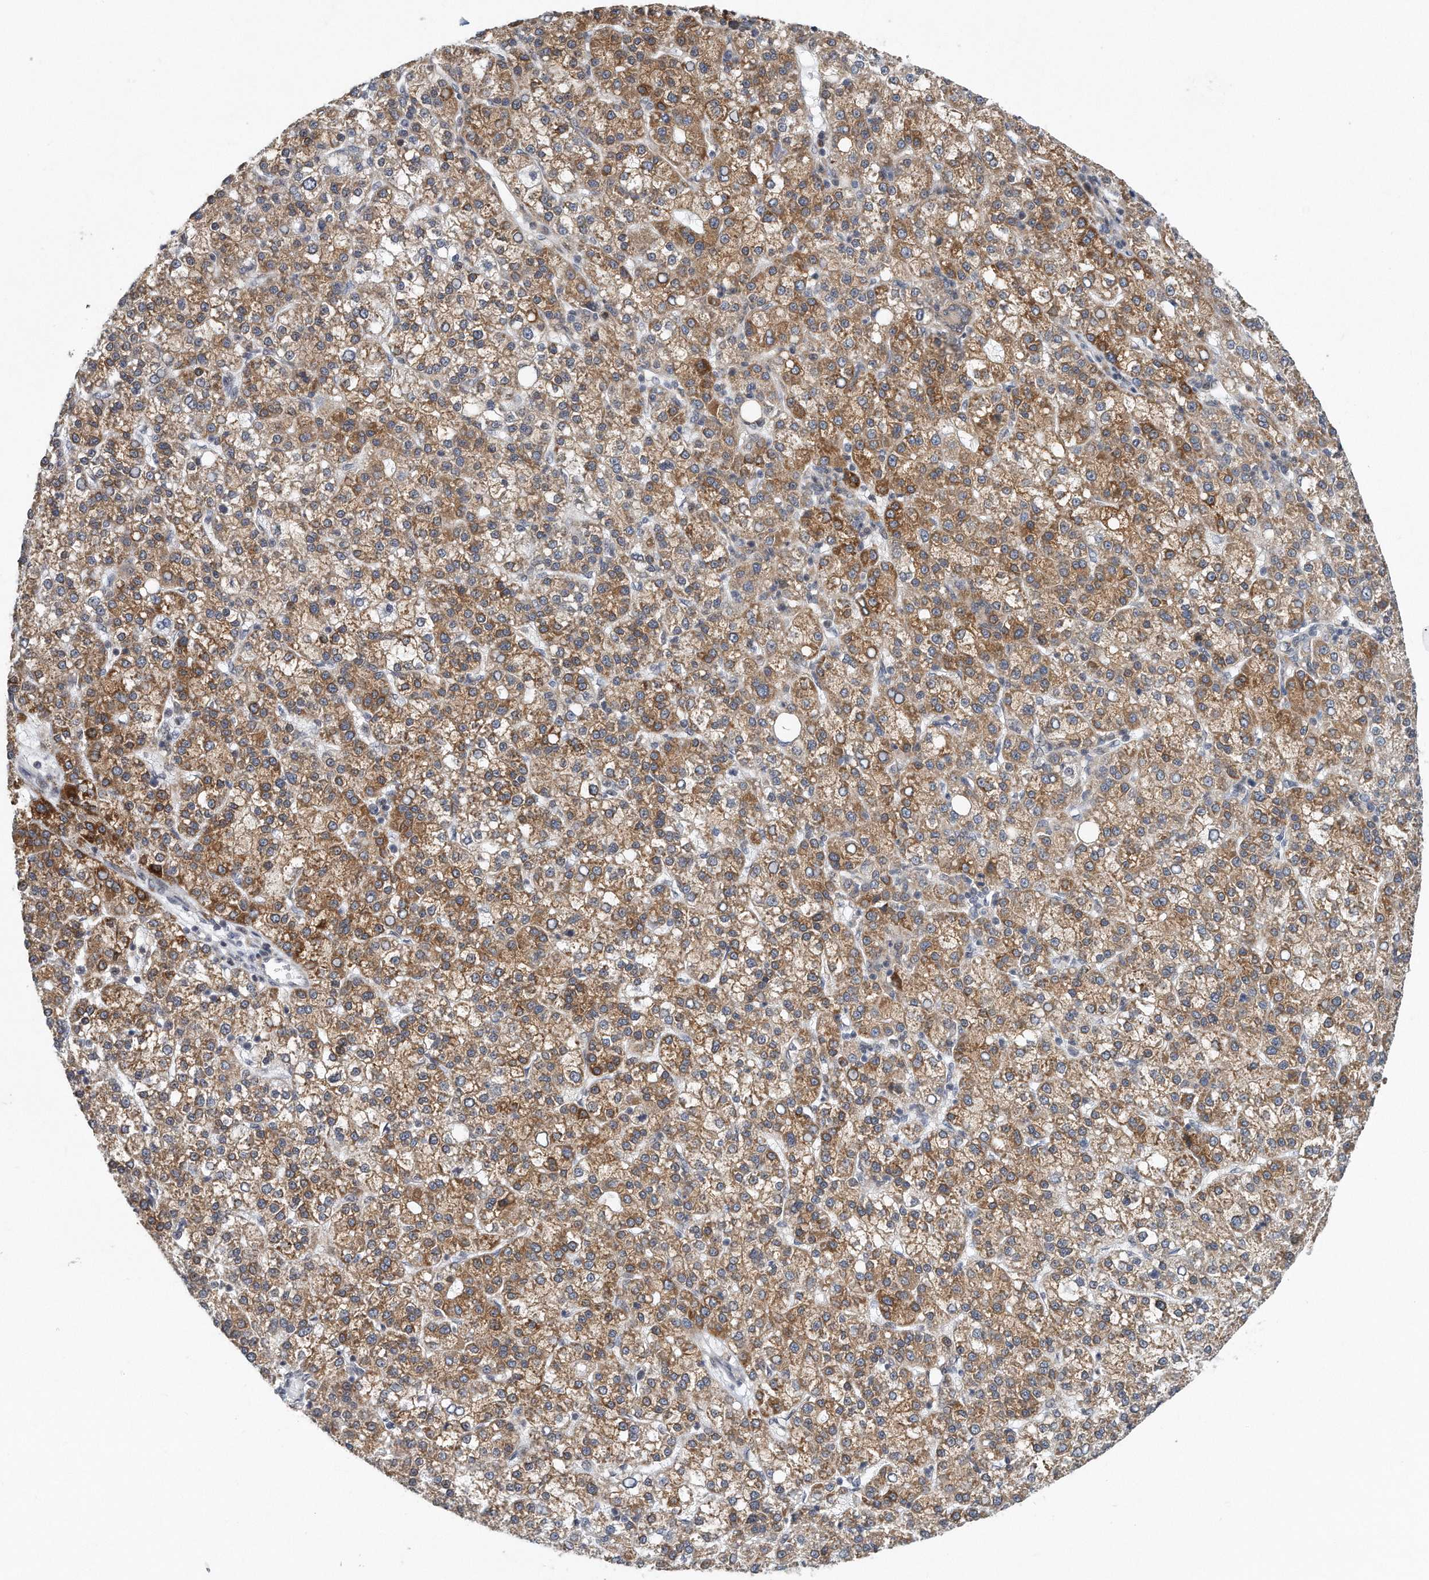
{"staining": {"intensity": "moderate", "quantity": ">75%", "location": "cytoplasmic/membranous"}, "tissue": "liver cancer", "cell_type": "Tumor cells", "image_type": "cancer", "snomed": [{"axis": "morphology", "description": "Carcinoma, Hepatocellular, NOS"}, {"axis": "topography", "description": "Liver"}], "caption": "Protein expression analysis of liver hepatocellular carcinoma shows moderate cytoplasmic/membranous expression in about >75% of tumor cells.", "gene": "VLDLR", "patient": {"sex": "female", "age": 58}}